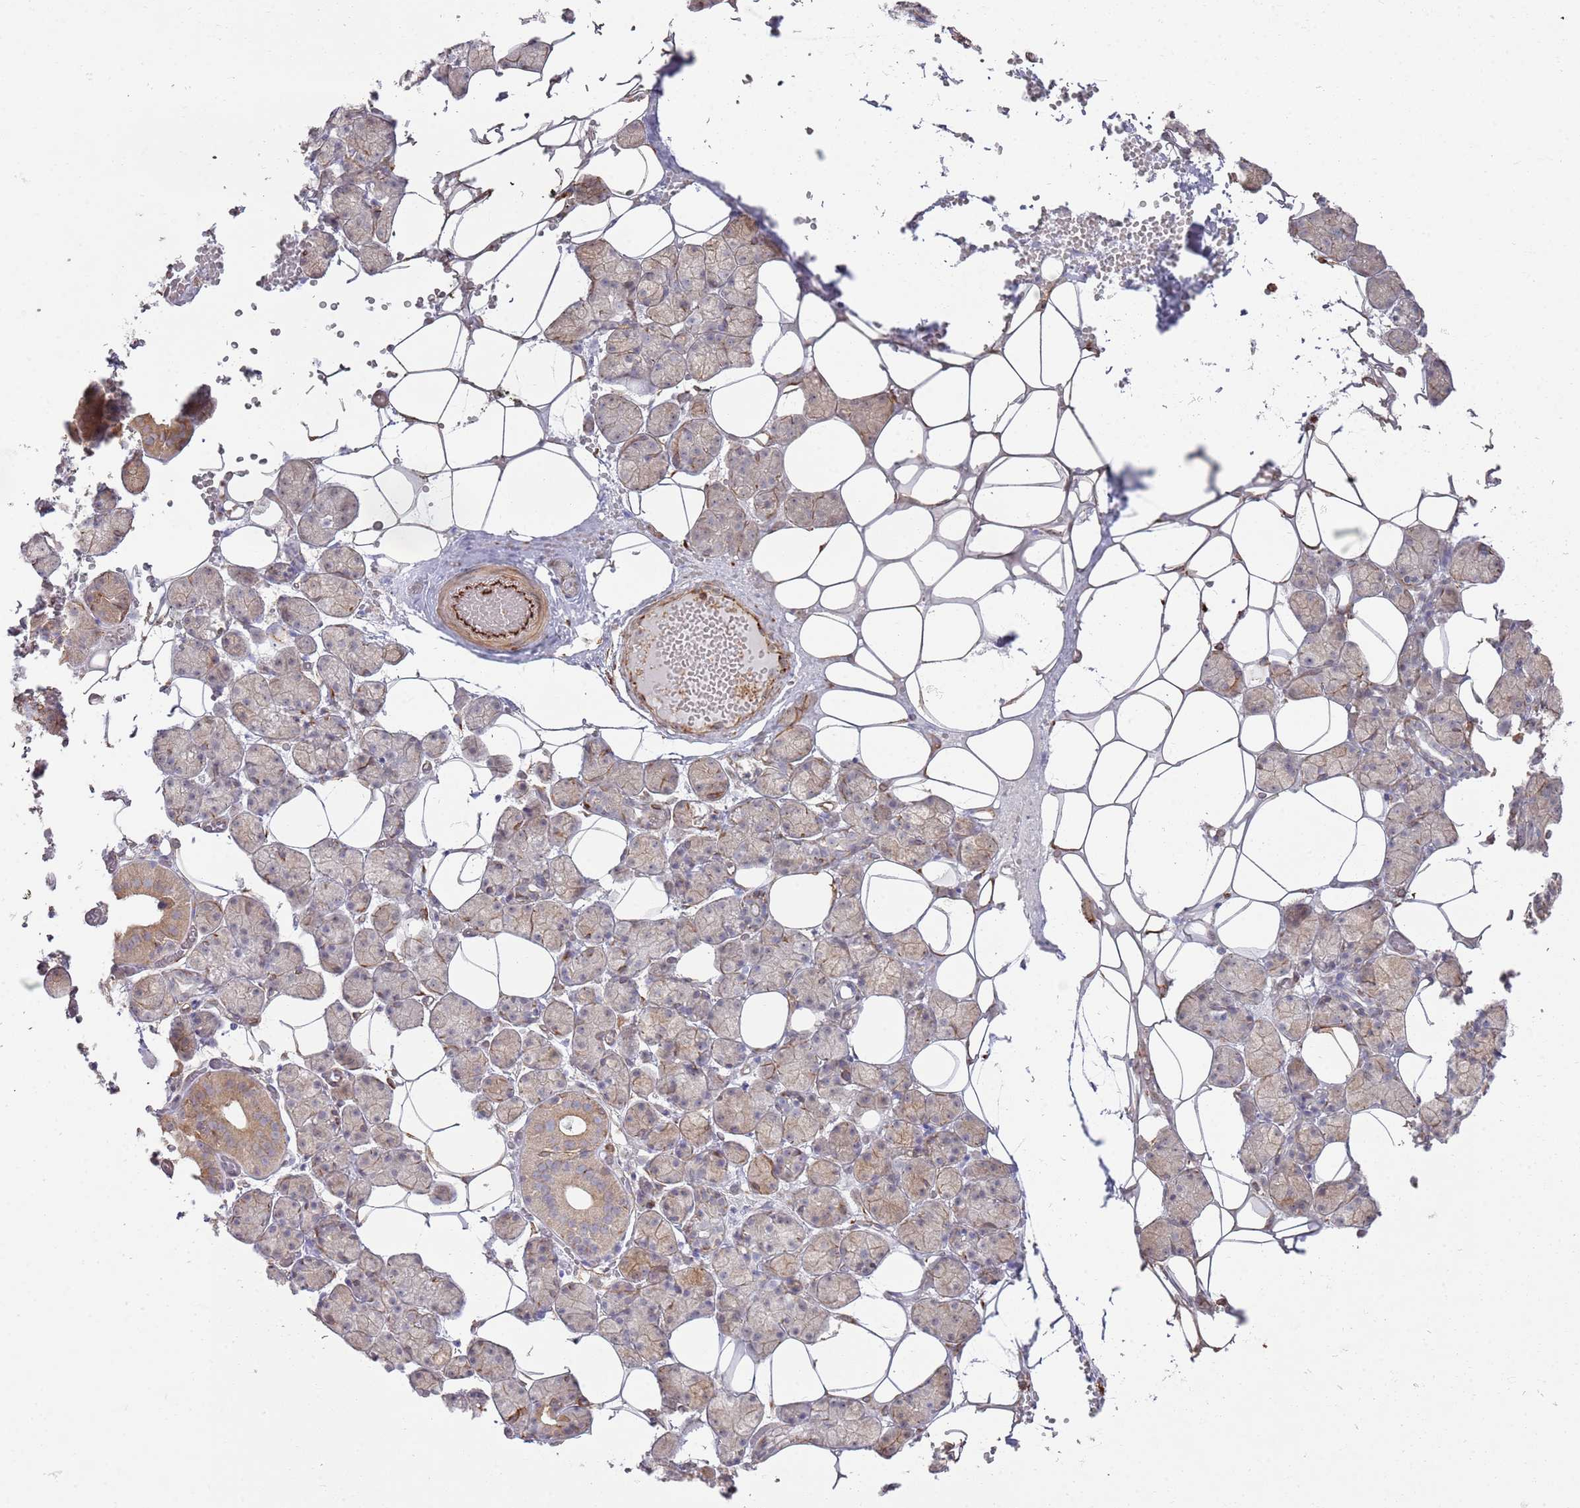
{"staining": {"intensity": "moderate", "quantity": "25%-75%", "location": "cytoplasmic/membranous"}, "tissue": "salivary gland", "cell_type": "Glandular cells", "image_type": "normal", "snomed": [{"axis": "morphology", "description": "Normal tissue, NOS"}, {"axis": "topography", "description": "Salivary gland"}], "caption": "A brown stain labels moderate cytoplasmic/membranous positivity of a protein in glandular cells of benign human salivary gland. The staining was performed using DAB to visualize the protein expression in brown, while the nuclei were stained in blue with hematoxylin (Magnification: 20x).", "gene": "PHF21A", "patient": {"sex": "female", "age": 33}}